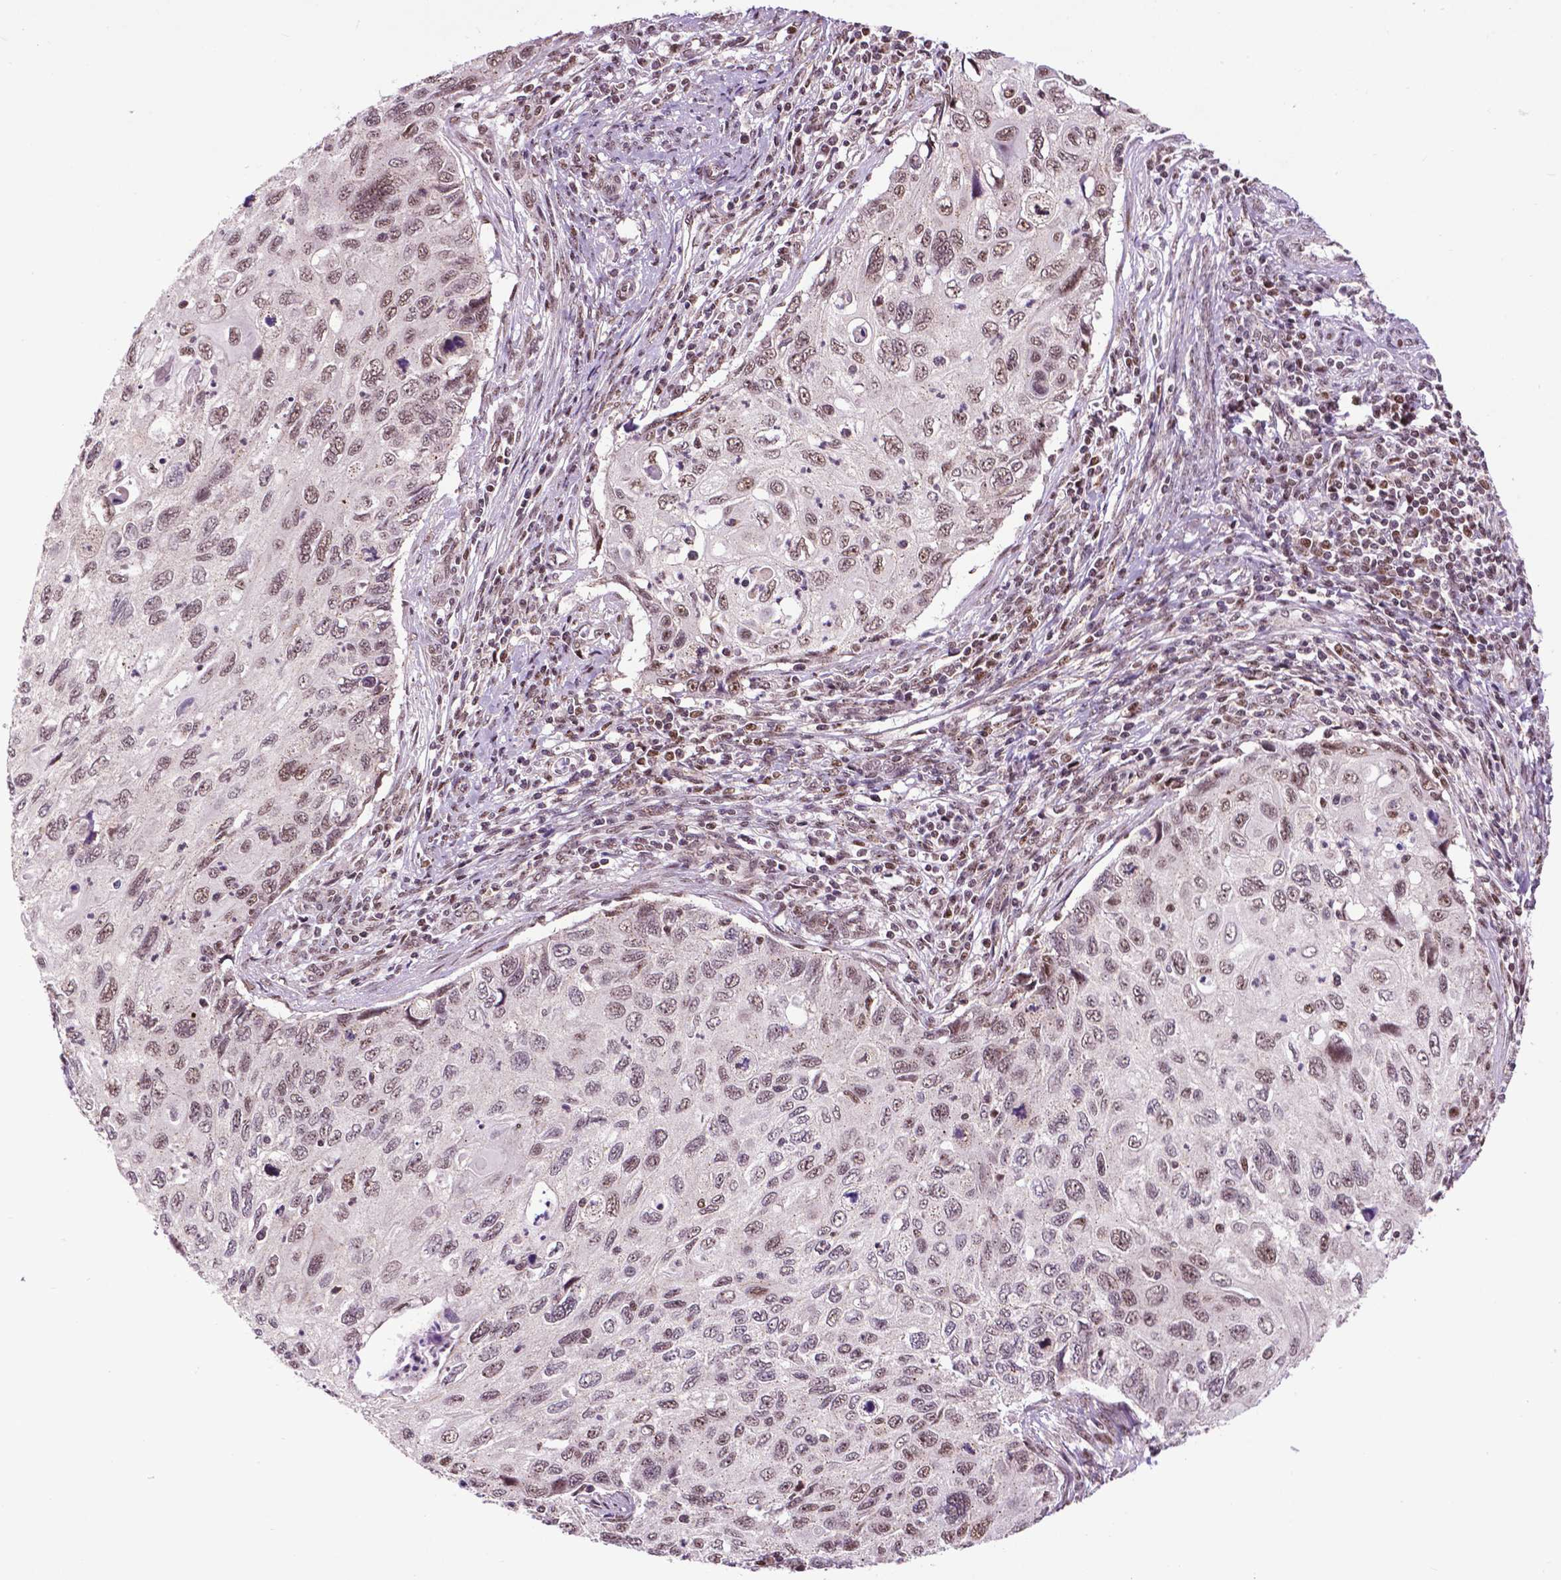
{"staining": {"intensity": "weak", "quantity": "25%-75%", "location": "nuclear"}, "tissue": "cervical cancer", "cell_type": "Tumor cells", "image_type": "cancer", "snomed": [{"axis": "morphology", "description": "Squamous cell carcinoma, NOS"}, {"axis": "topography", "description": "Cervix"}], "caption": "Approximately 25%-75% of tumor cells in cervical squamous cell carcinoma reveal weak nuclear protein staining as visualized by brown immunohistochemical staining.", "gene": "EAF1", "patient": {"sex": "female", "age": 70}}